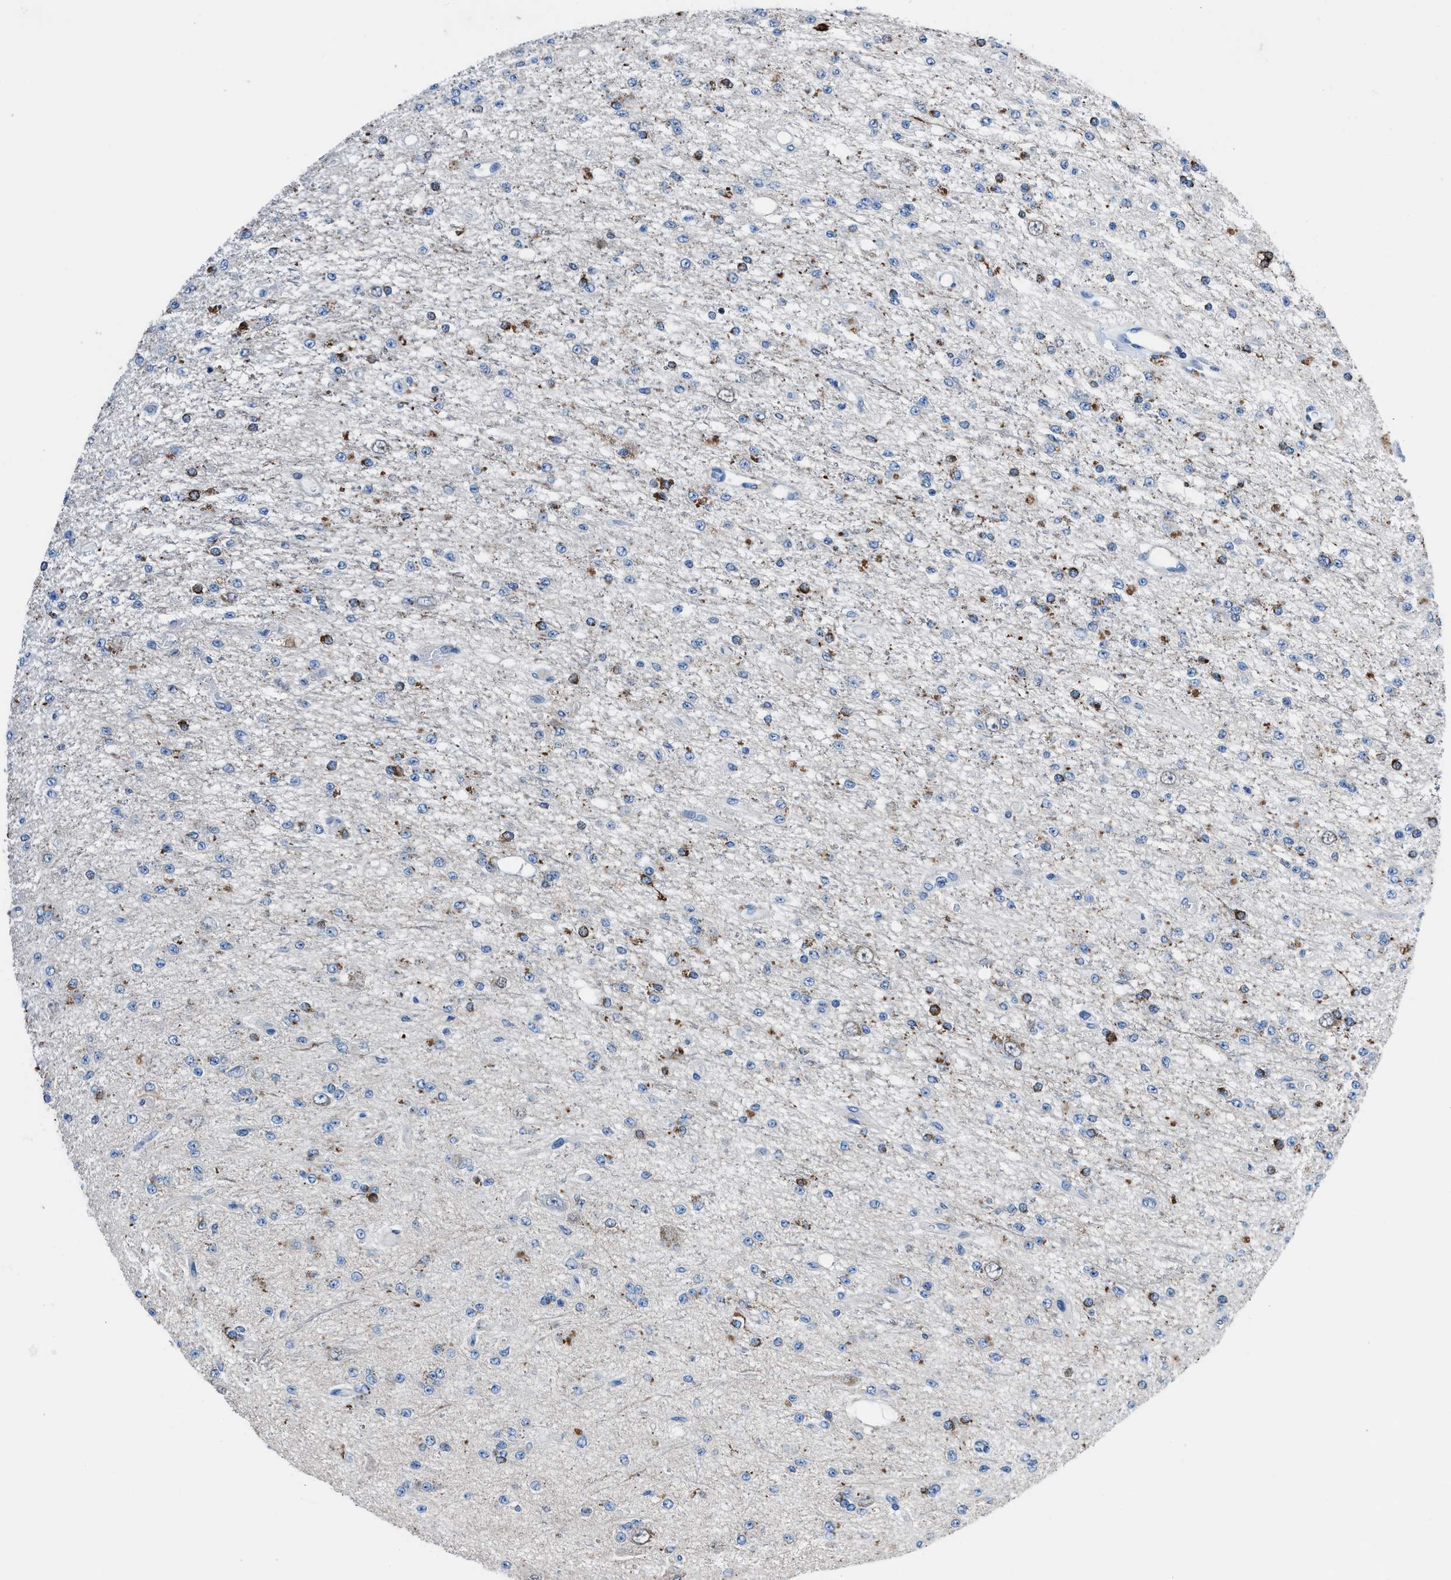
{"staining": {"intensity": "moderate", "quantity": "<25%", "location": "cytoplasmic/membranous"}, "tissue": "glioma", "cell_type": "Tumor cells", "image_type": "cancer", "snomed": [{"axis": "morphology", "description": "Glioma, malignant, Low grade"}, {"axis": "topography", "description": "Brain"}], "caption": "Immunohistochemical staining of human glioma demonstrates low levels of moderate cytoplasmic/membranous protein positivity in about <25% of tumor cells.", "gene": "UAP1", "patient": {"sex": "male", "age": 38}}